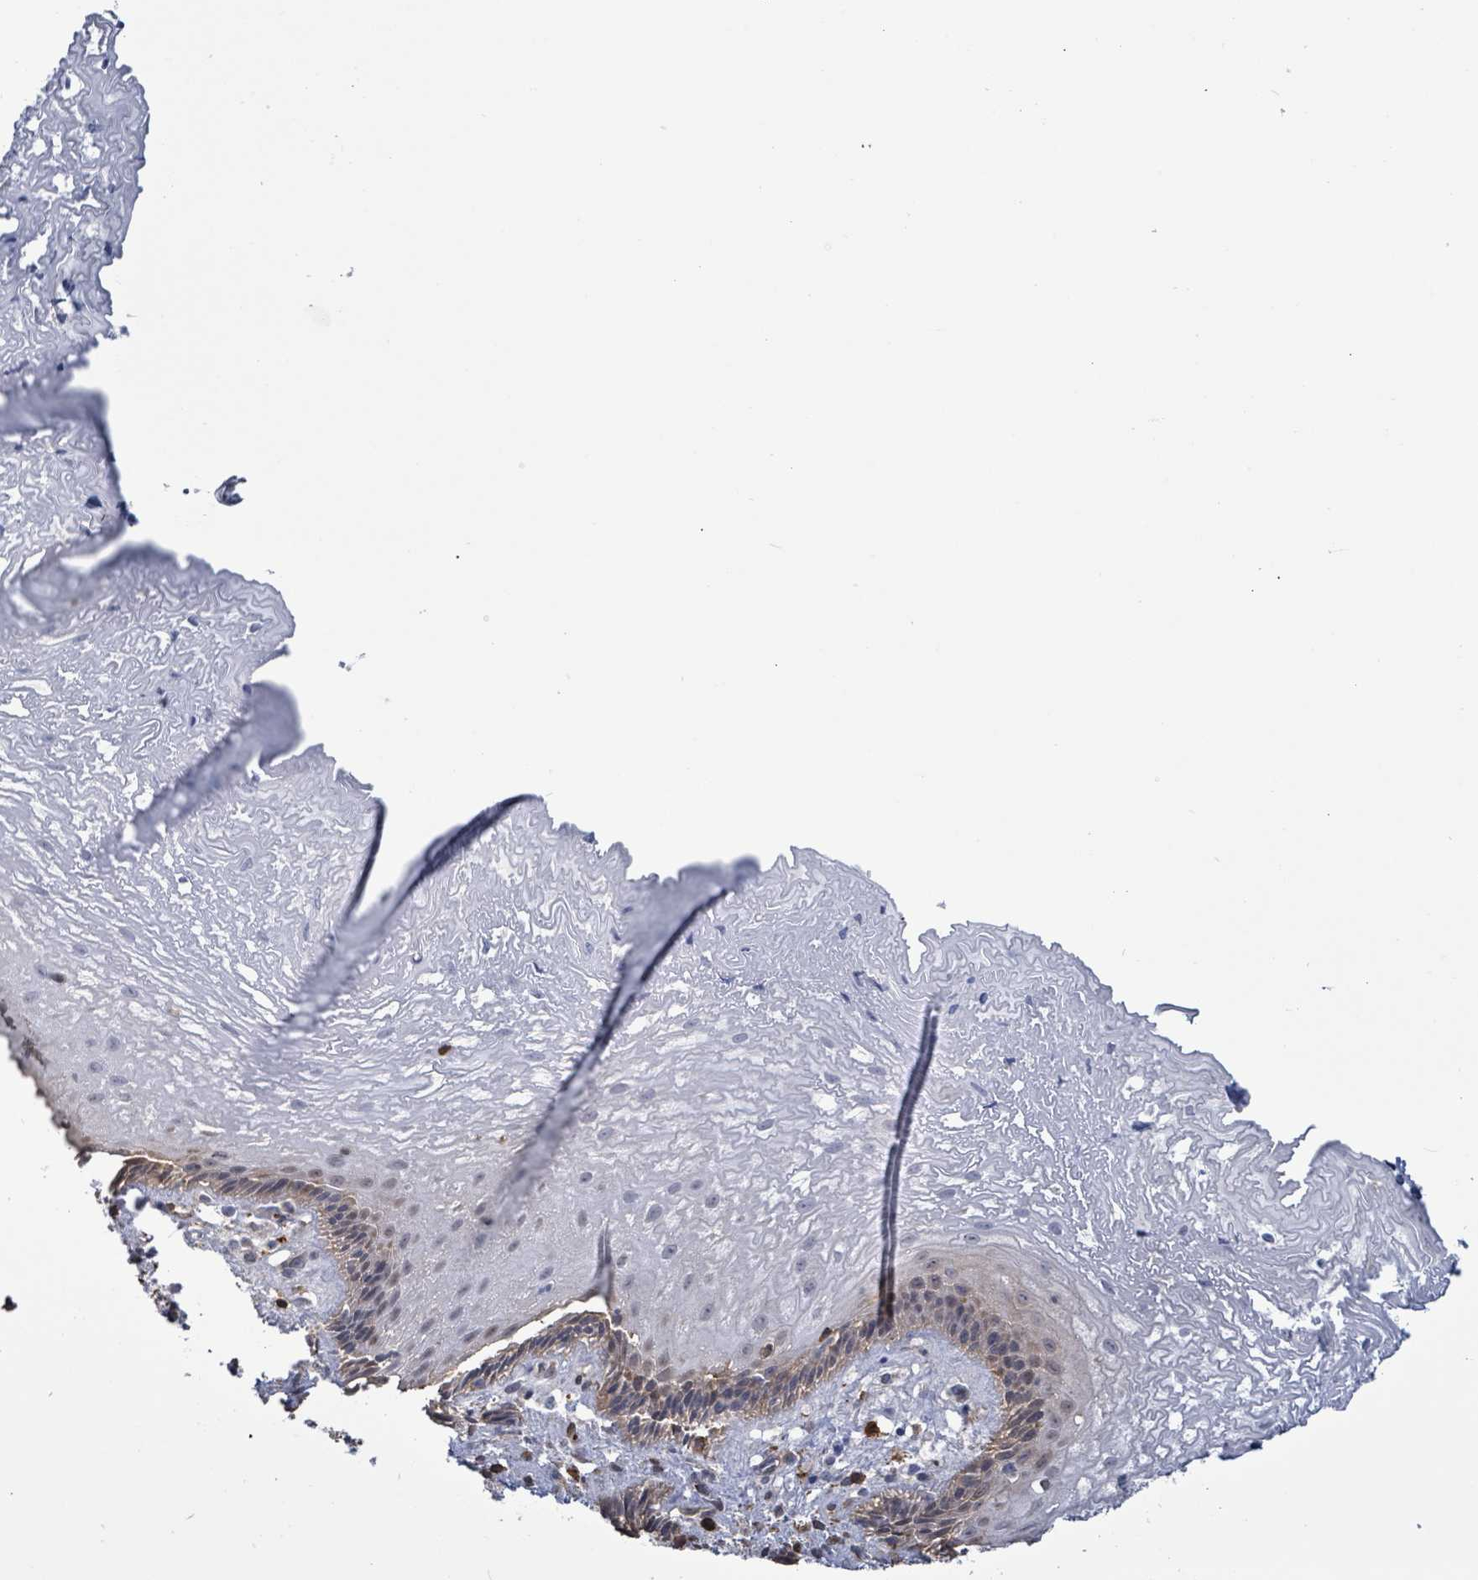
{"staining": {"intensity": "moderate", "quantity": "<25%", "location": "cytoplasmic/membranous"}, "tissue": "esophagus", "cell_type": "Squamous epithelial cells", "image_type": "normal", "snomed": [{"axis": "morphology", "description": "Normal tissue, NOS"}, {"axis": "topography", "description": "Esophagus"}], "caption": "High-power microscopy captured an immunohistochemistry (IHC) micrograph of normal esophagus, revealing moderate cytoplasmic/membranous expression in approximately <25% of squamous epithelial cells.", "gene": "PRKRIP1", "patient": {"sex": "male", "age": 60}}